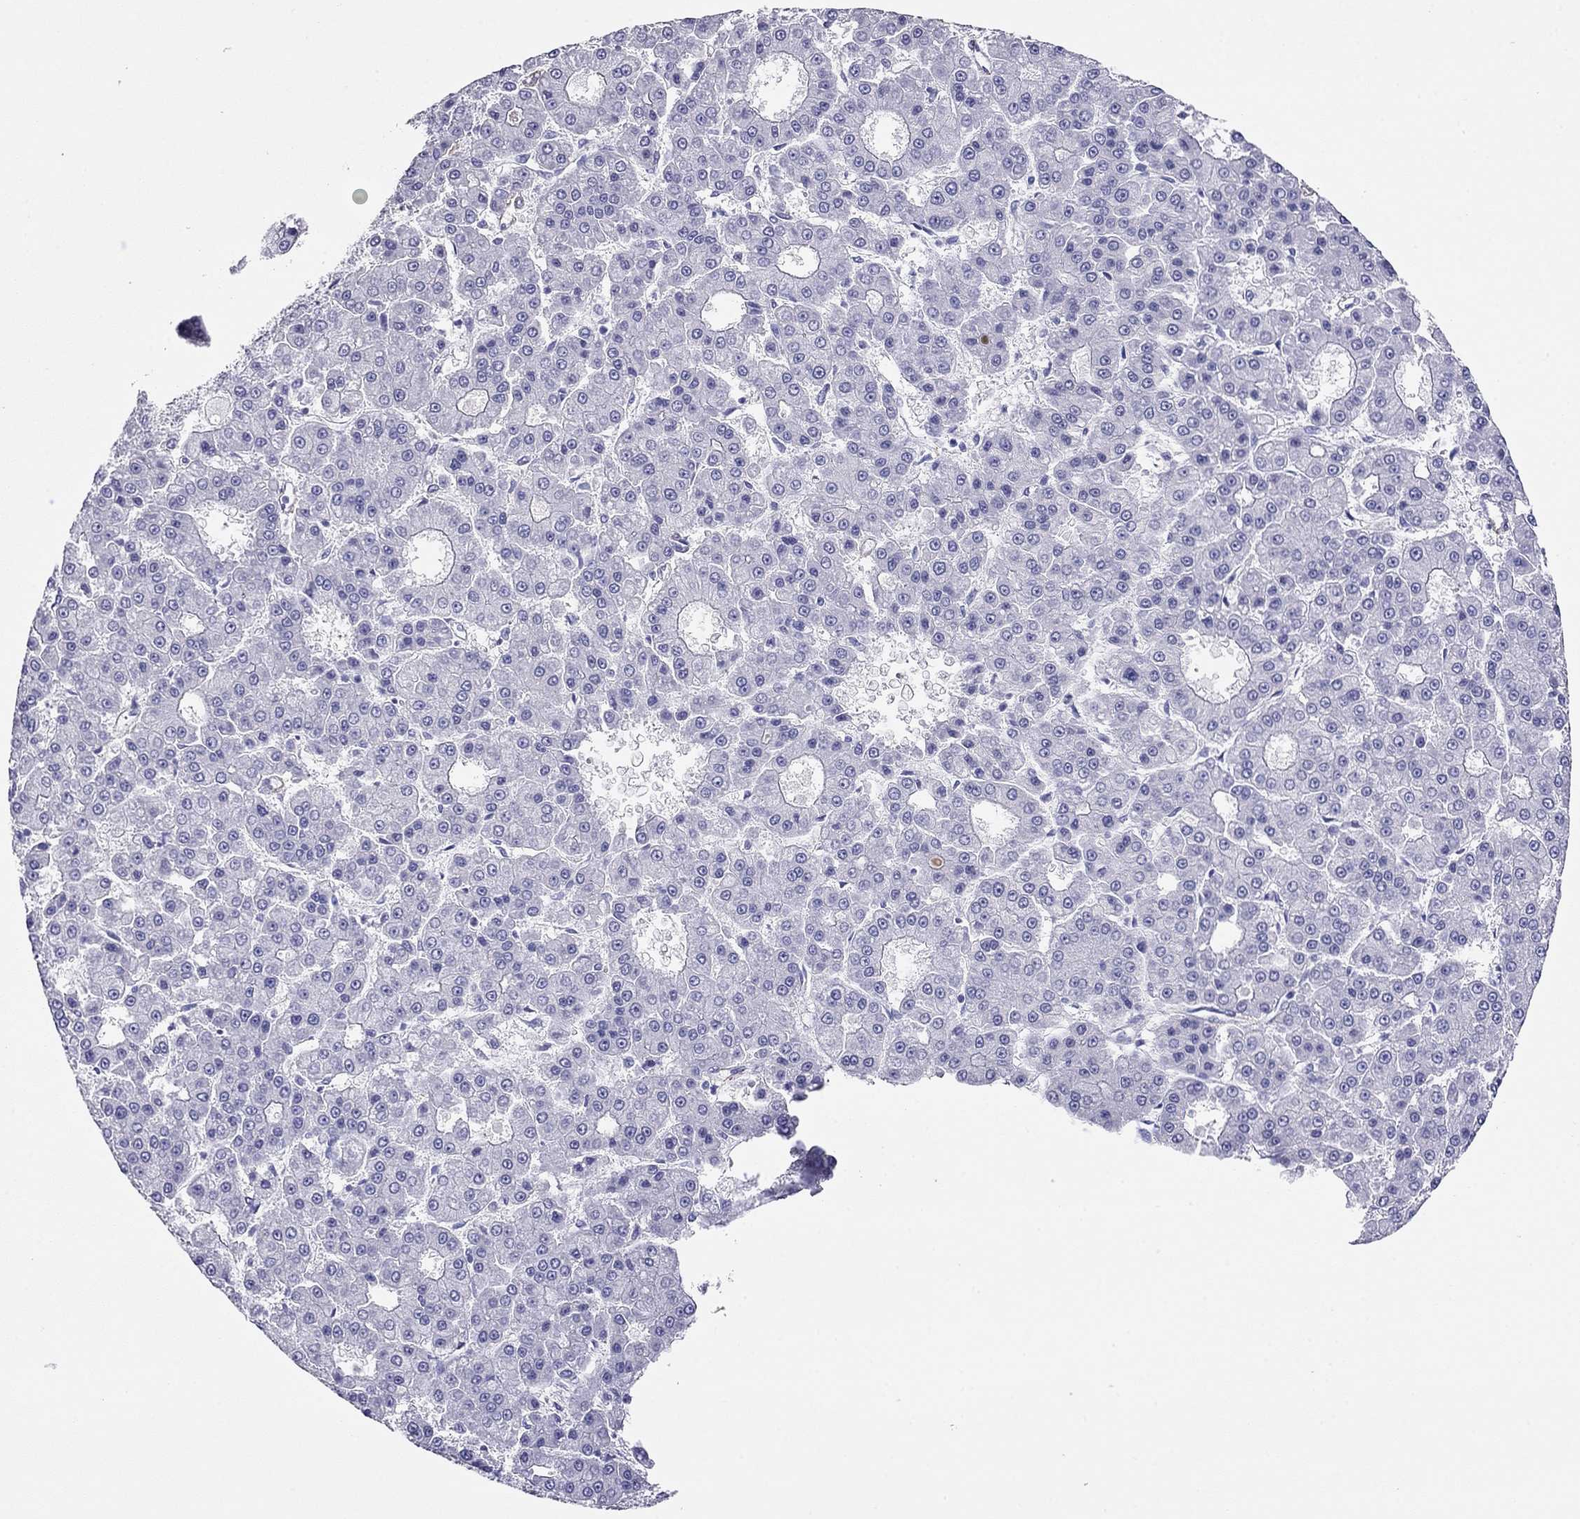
{"staining": {"intensity": "negative", "quantity": "none", "location": "none"}, "tissue": "liver cancer", "cell_type": "Tumor cells", "image_type": "cancer", "snomed": [{"axis": "morphology", "description": "Carcinoma, Hepatocellular, NOS"}, {"axis": "topography", "description": "Liver"}], "caption": "There is no significant positivity in tumor cells of liver cancer (hepatocellular carcinoma).", "gene": "MYMX", "patient": {"sex": "male", "age": 70}}